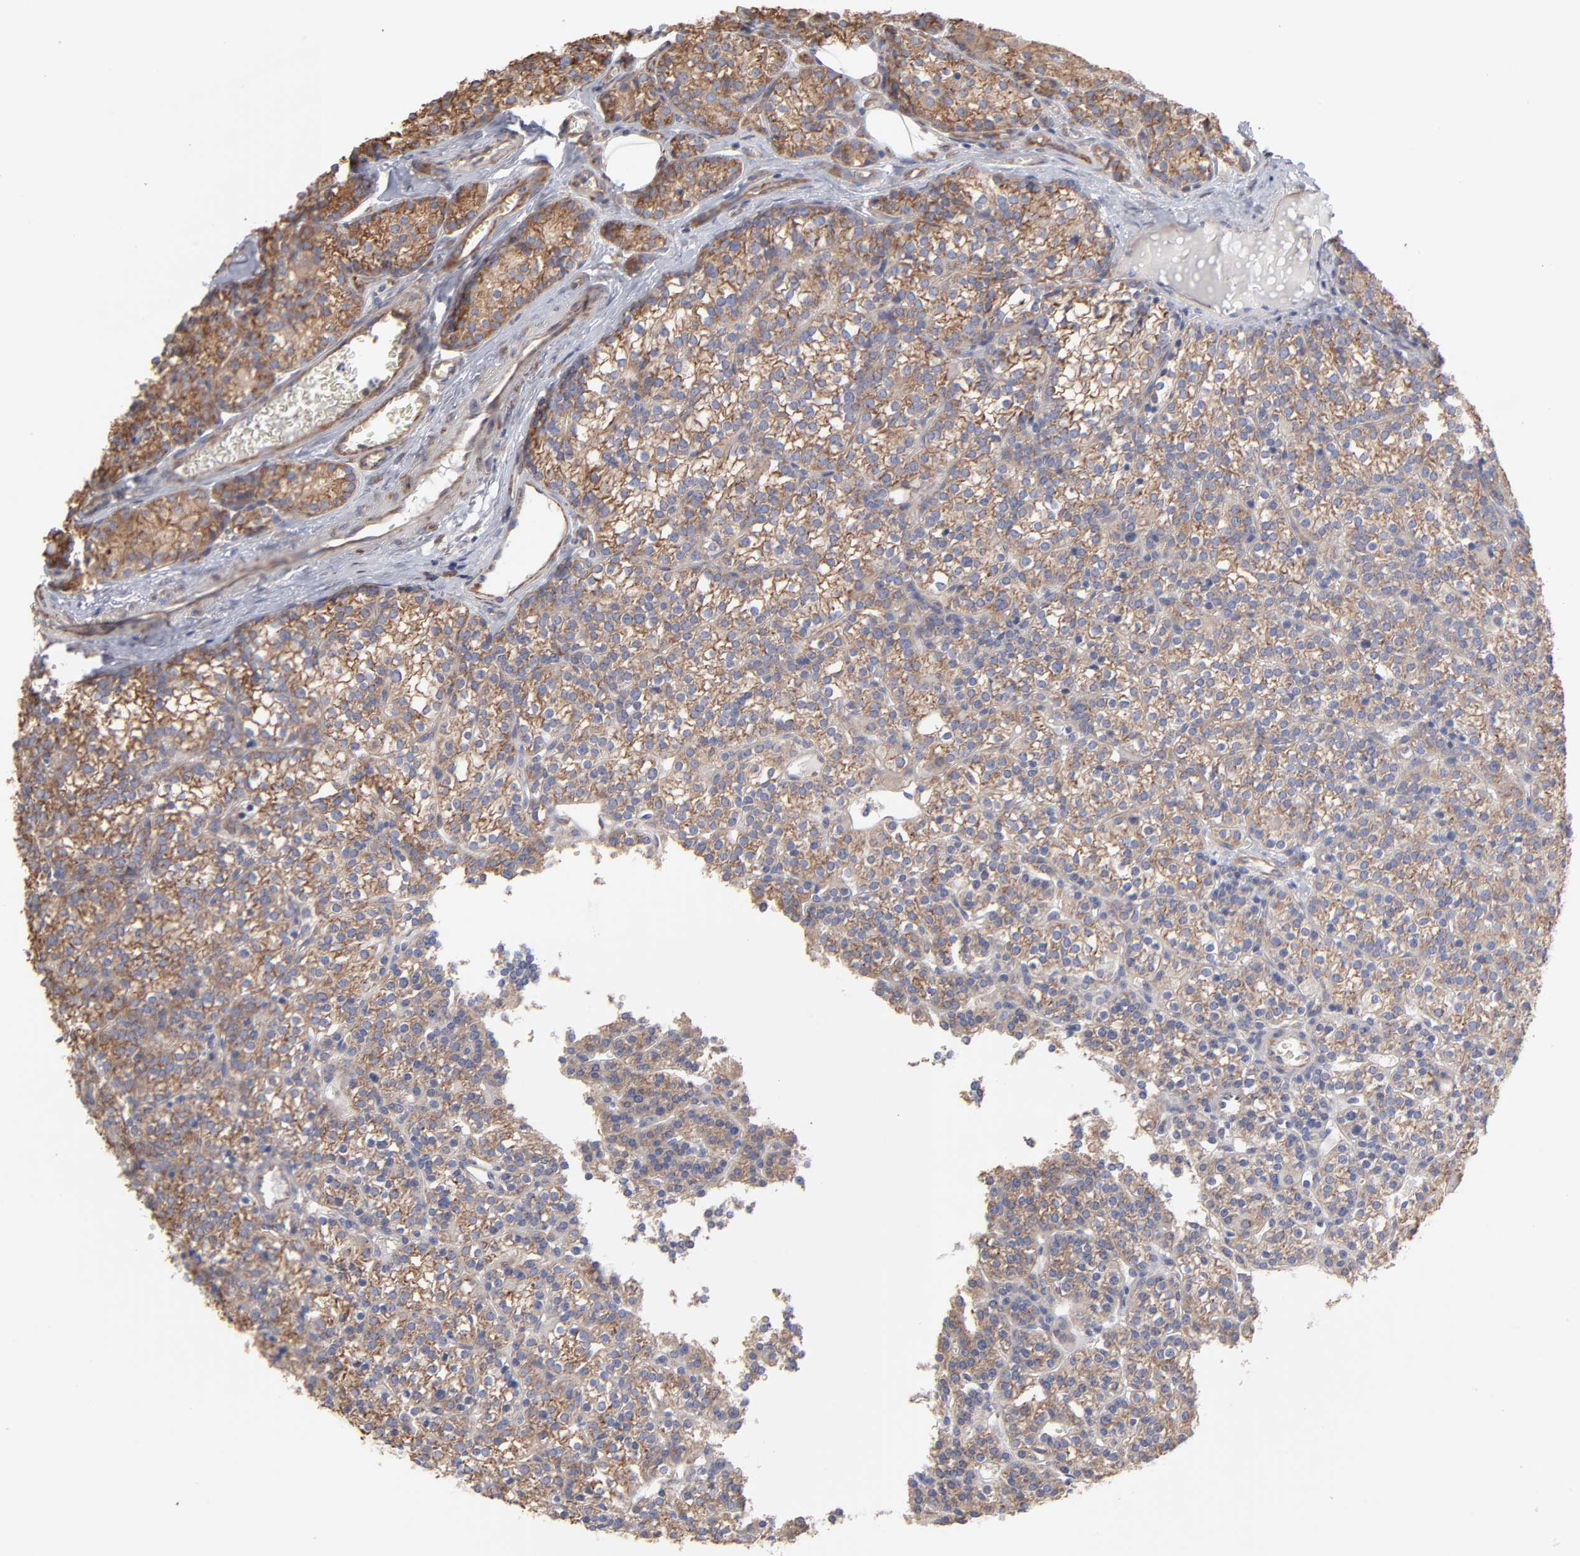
{"staining": {"intensity": "moderate", "quantity": ">75%", "location": "cytoplasmic/membranous"}, "tissue": "parathyroid gland", "cell_type": "Glandular cells", "image_type": "normal", "snomed": [{"axis": "morphology", "description": "Normal tissue, NOS"}, {"axis": "topography", "description": "Parathyroid gland"}], "caption": "Immunohistochemical staining of benign parathyroid gland shows moderate cytoplasmic/membranous protein positivity in approximately >75% of glandular cells.", "gene": "RPL3", "patient": {"sex": "female", "age": 50}}